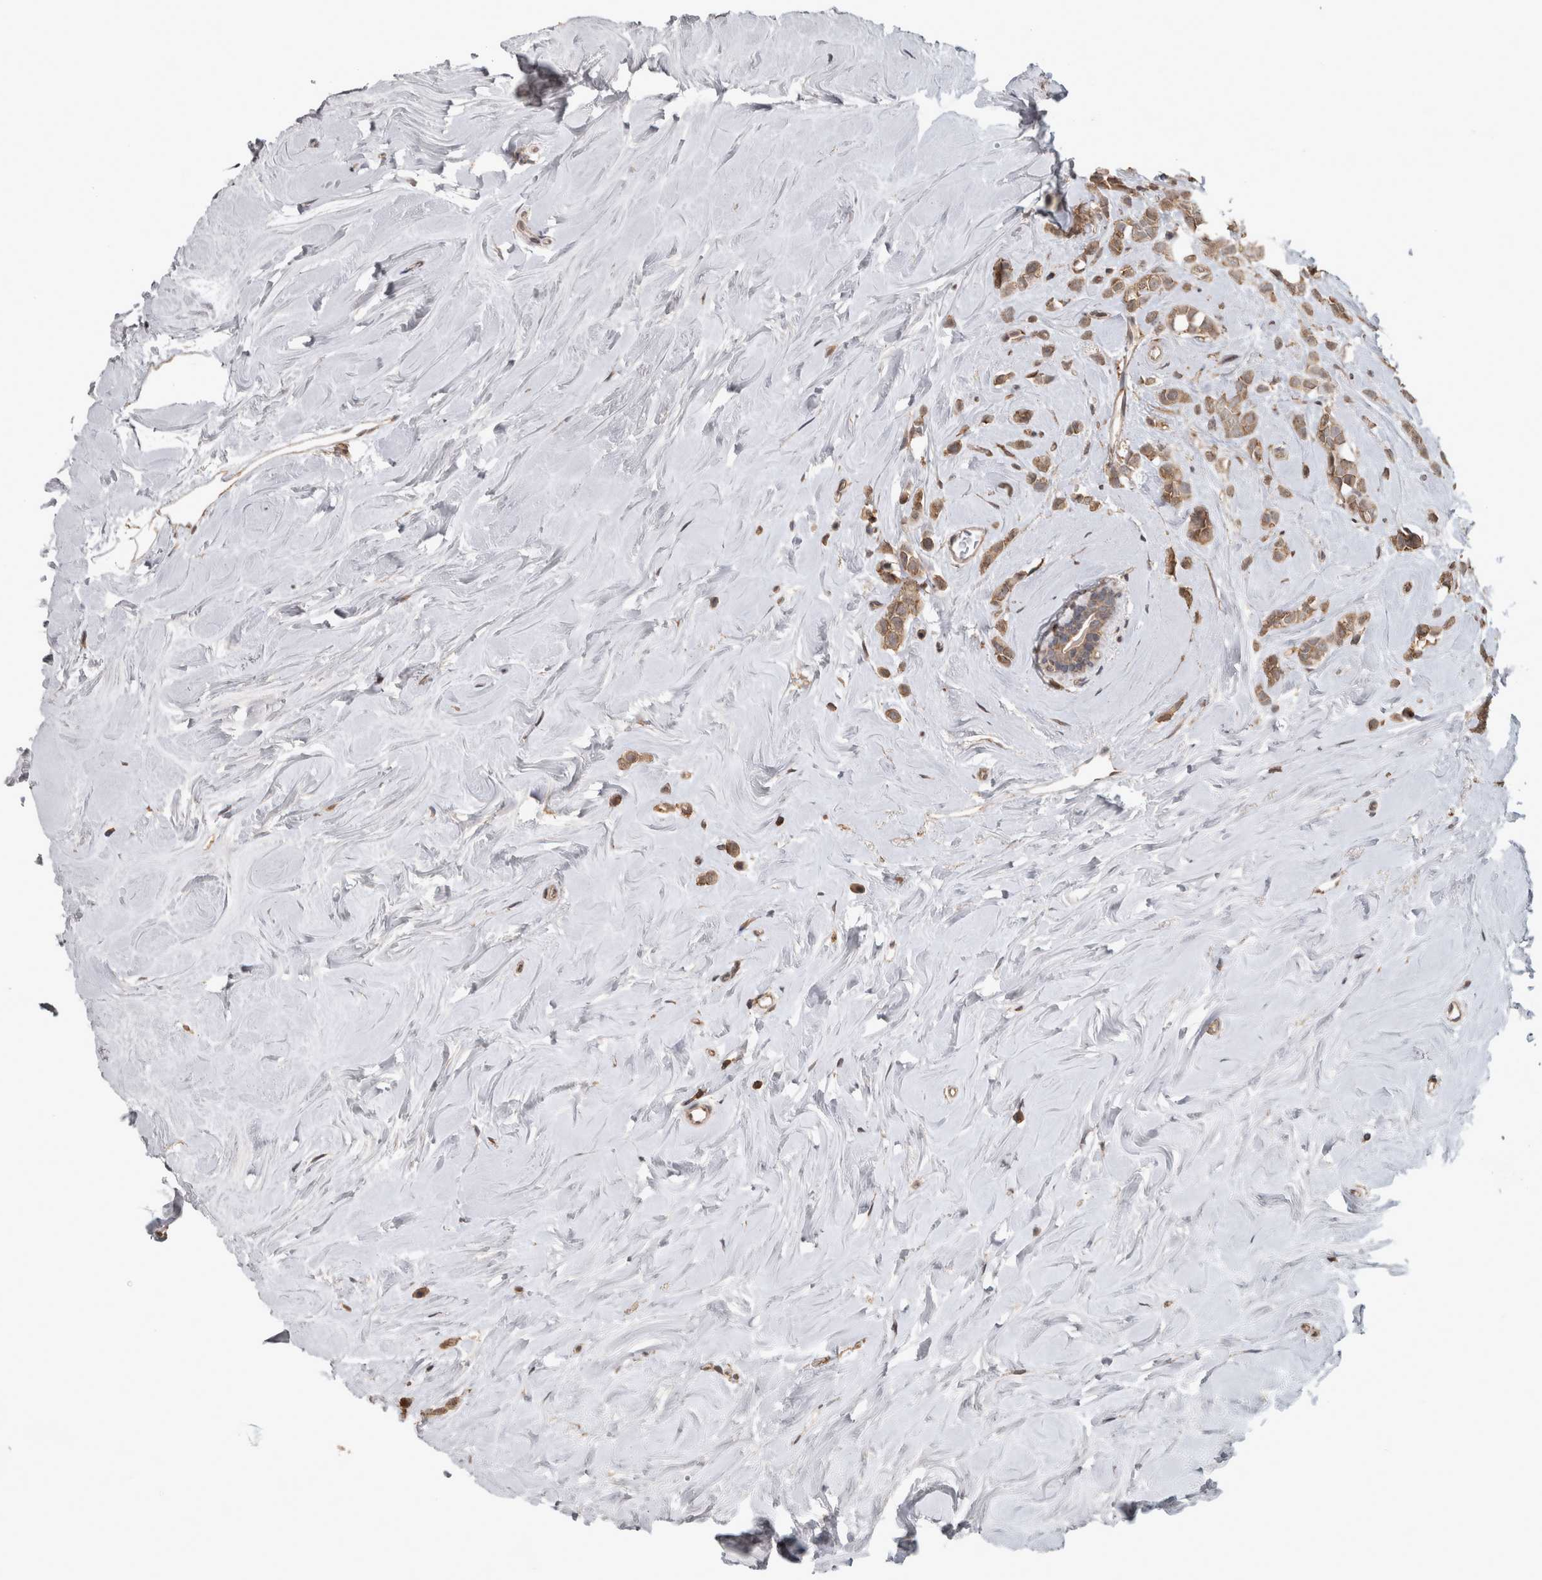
{"staining": {"intensity": "moderate", "quantity": ">75%", "location": "cytoplasmic/membranous"}, "tissue": "breast cancer", "cell_type": "Tumor cells", "image_type": "cancer", "snomed": [{"axis": "morphology", "description": "Lobular carcinoma"}, {"axis": "topography", "description": "Breast"}], "caption": "A medium amount of moderate cytoplasmic/membranous positivity is appreciated in about >75% of tumor cells in breast lobular carcinoma tissue.", "gene": "ATXN2", "patient": {"sex": "female", "age": 47}}